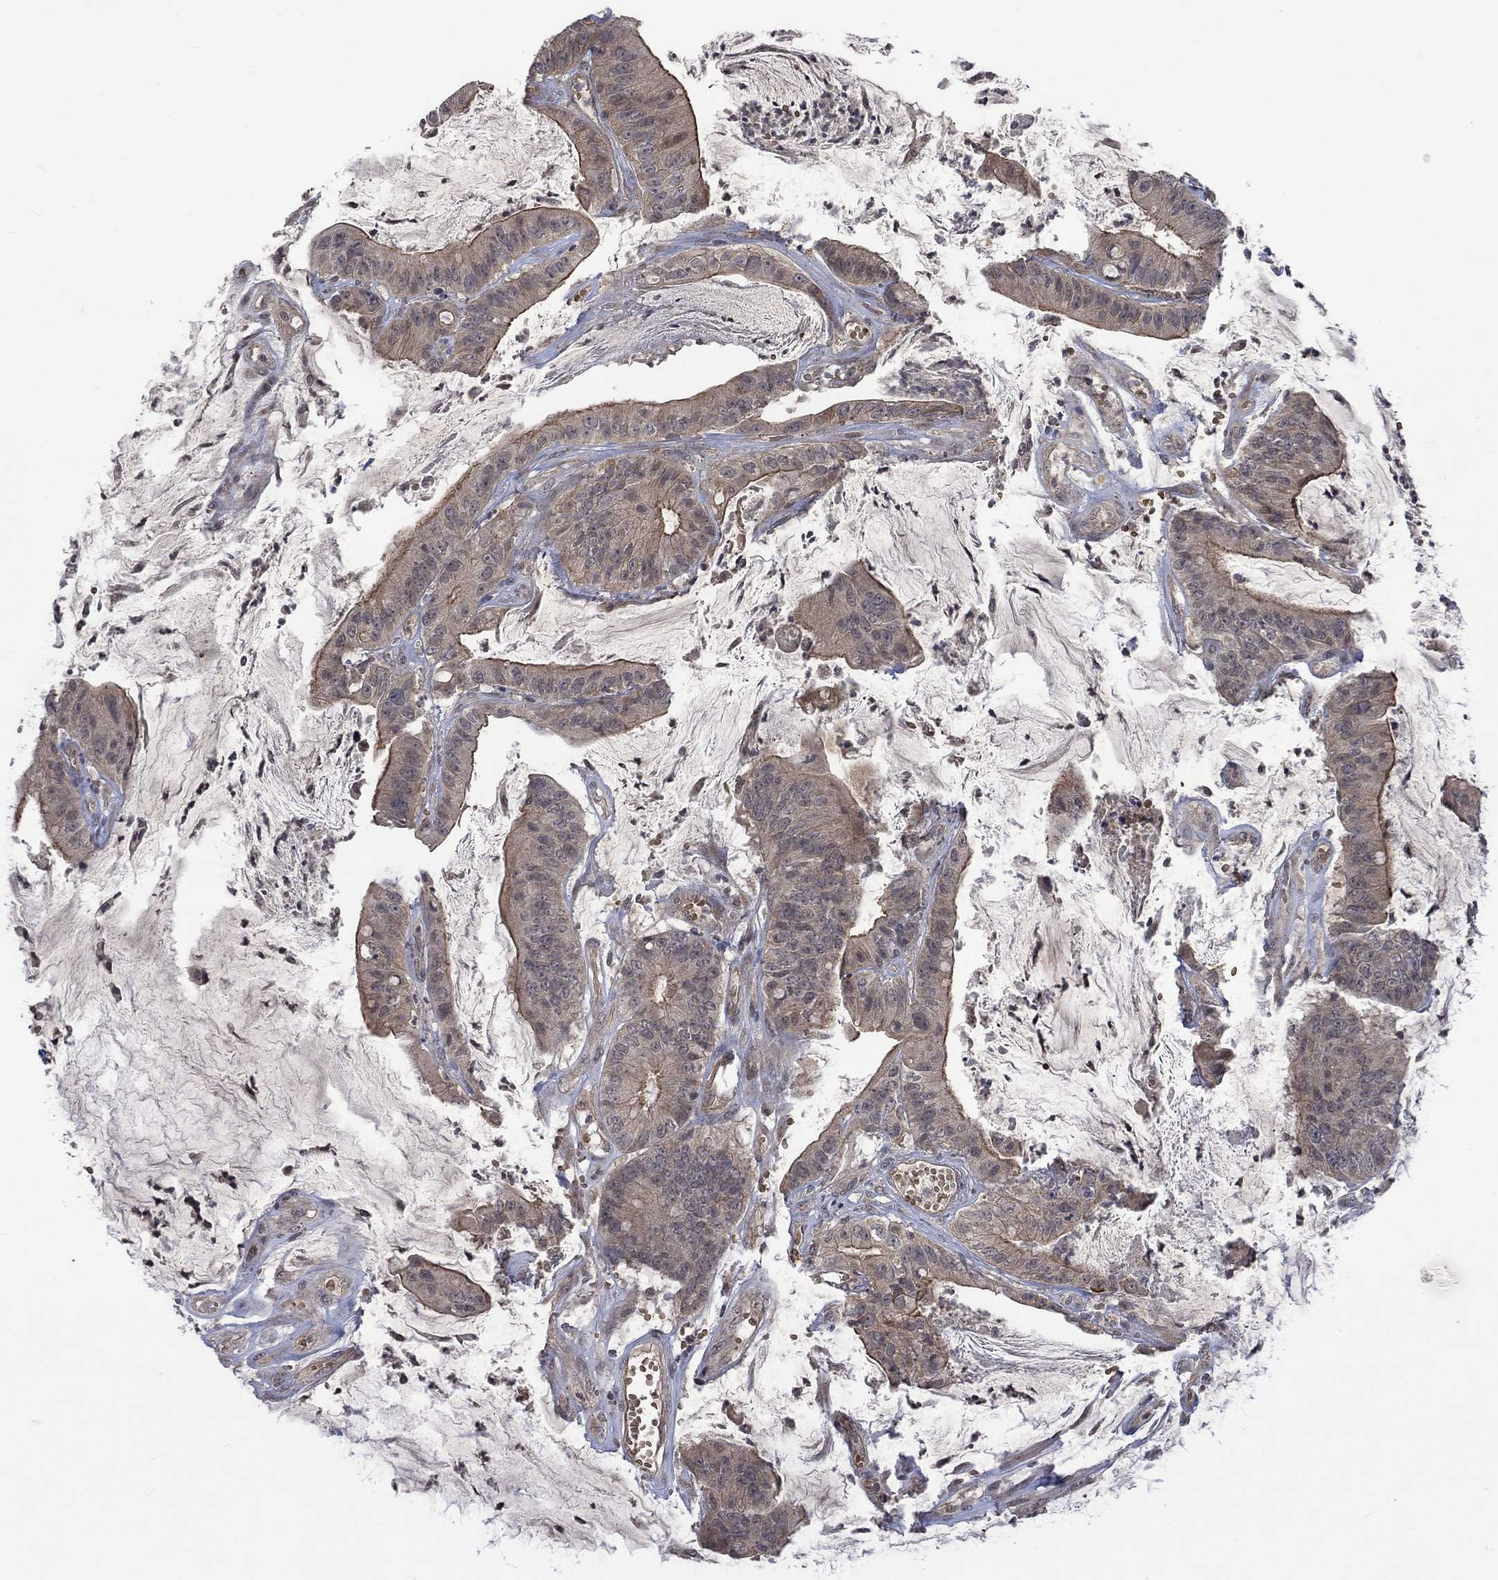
{"staining": {"intensity": "strong", "quantity": "25%-75%", "location": "cytoplasmic/membranous"}, "tissue": "colorectal cancer", "cell_type": "Tumor cells", "image_type": "cancer", "snomed": [{"axis": "morphology", "description": "Adenocarcinoma, NOS"}, {"axis": "topography", "description": "Colon"}], "caption": "Human colorectal cancer (adenocarcinoma) stained for a protein (brown) shows strong cytoplasmic/membranous positive positivity in about 25%-75% of tumor cells.", "gene": "GRIN2D", "patient": {"sex": "female", "age": 69}}